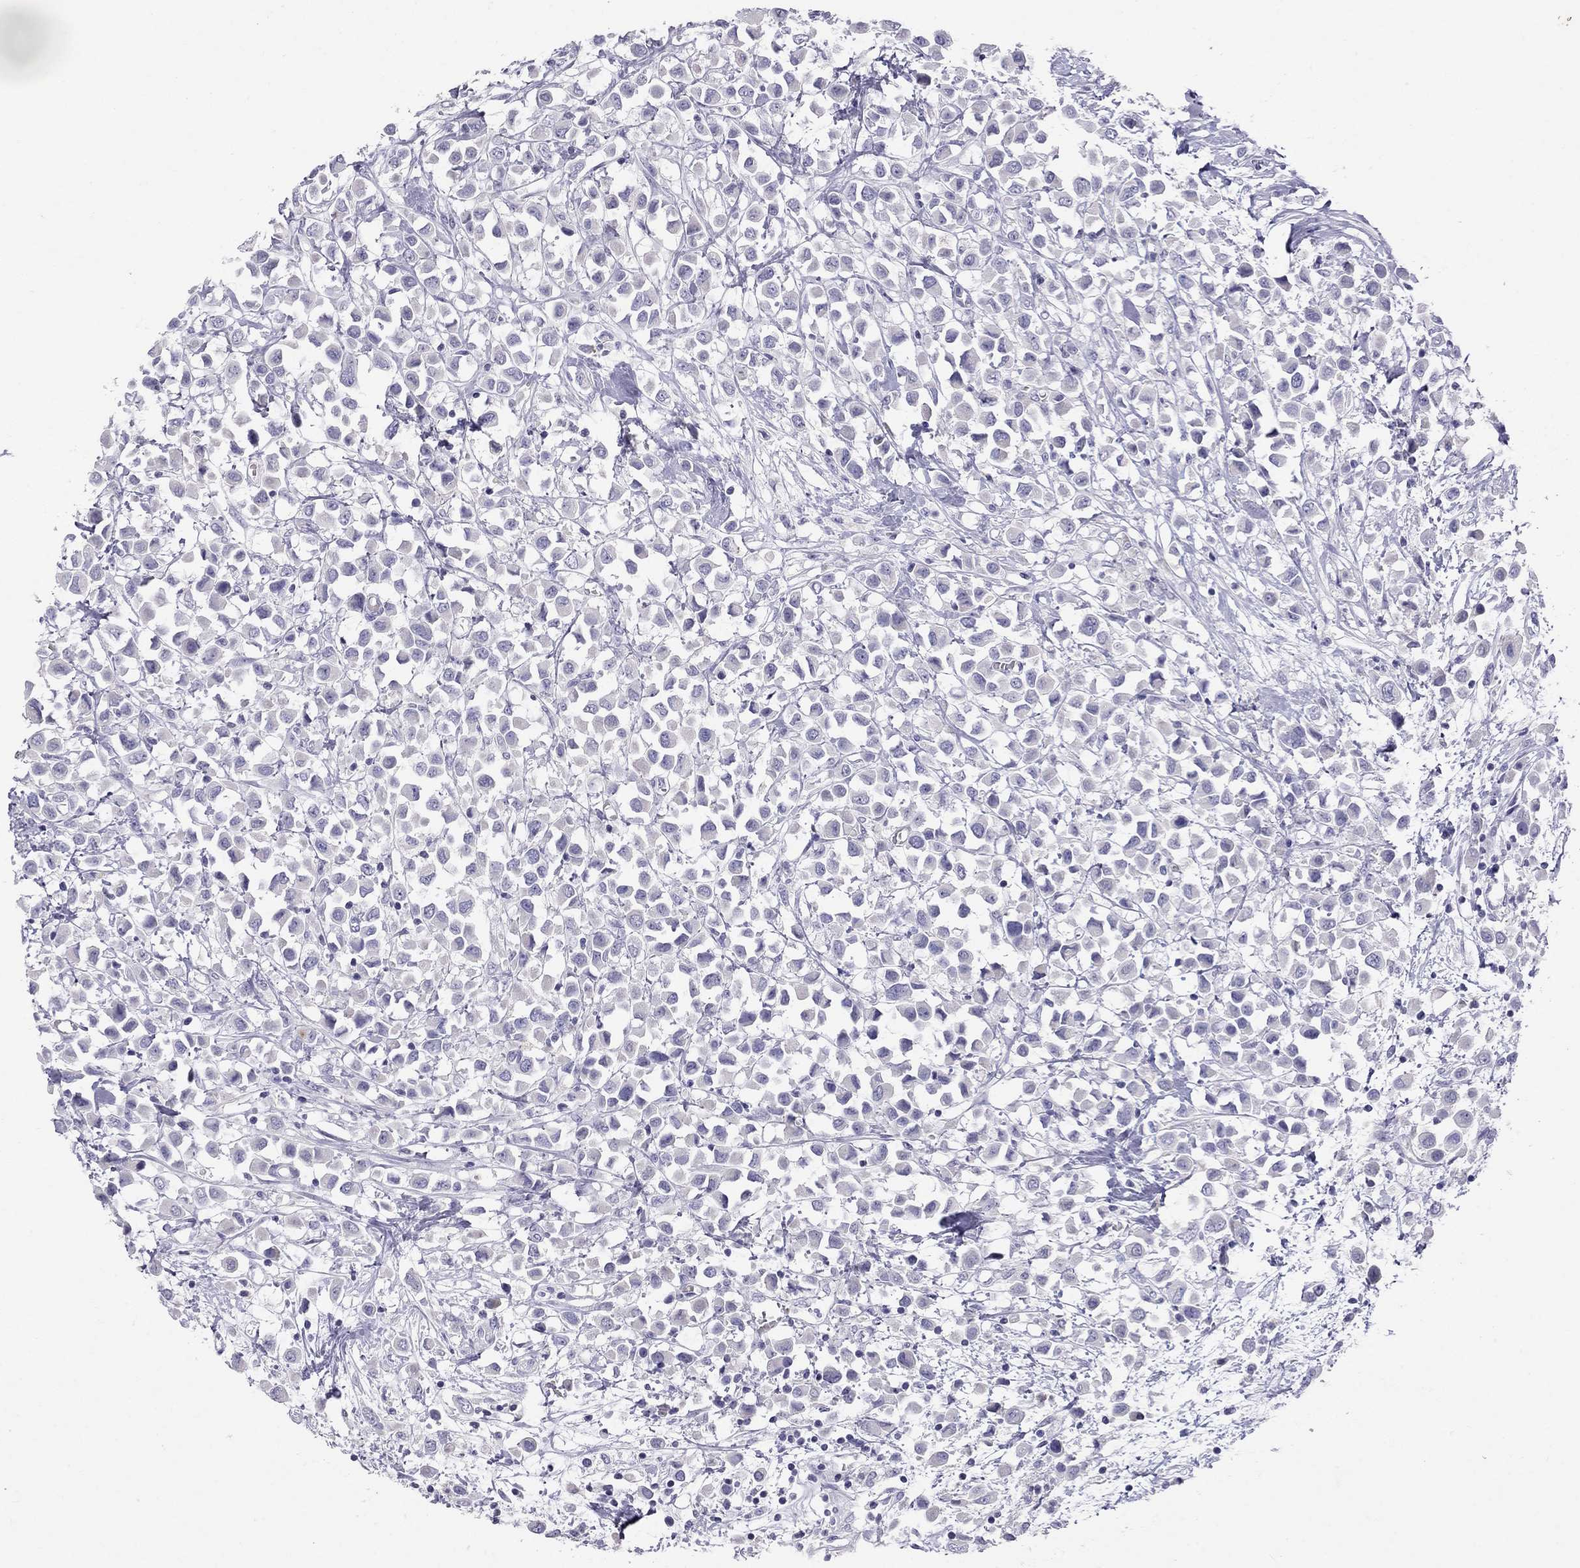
{"staining": {"intensity": "negative", "quantity": "none", "location": "none"}, "tissue": "breast cancer", "cell_type": "Tumor cells", "image_type": "cancer", "snomed": [{"axis": "morphology", "description": "Duct carcinoma"}, {"axis": "topography", "description": "Breast"}], "caption": "Immunohistochemistry of breast cancer exhibits no staining in tumor cells.", "gene": "MUC16", "patient": {"sex": "female", "age": 61}}